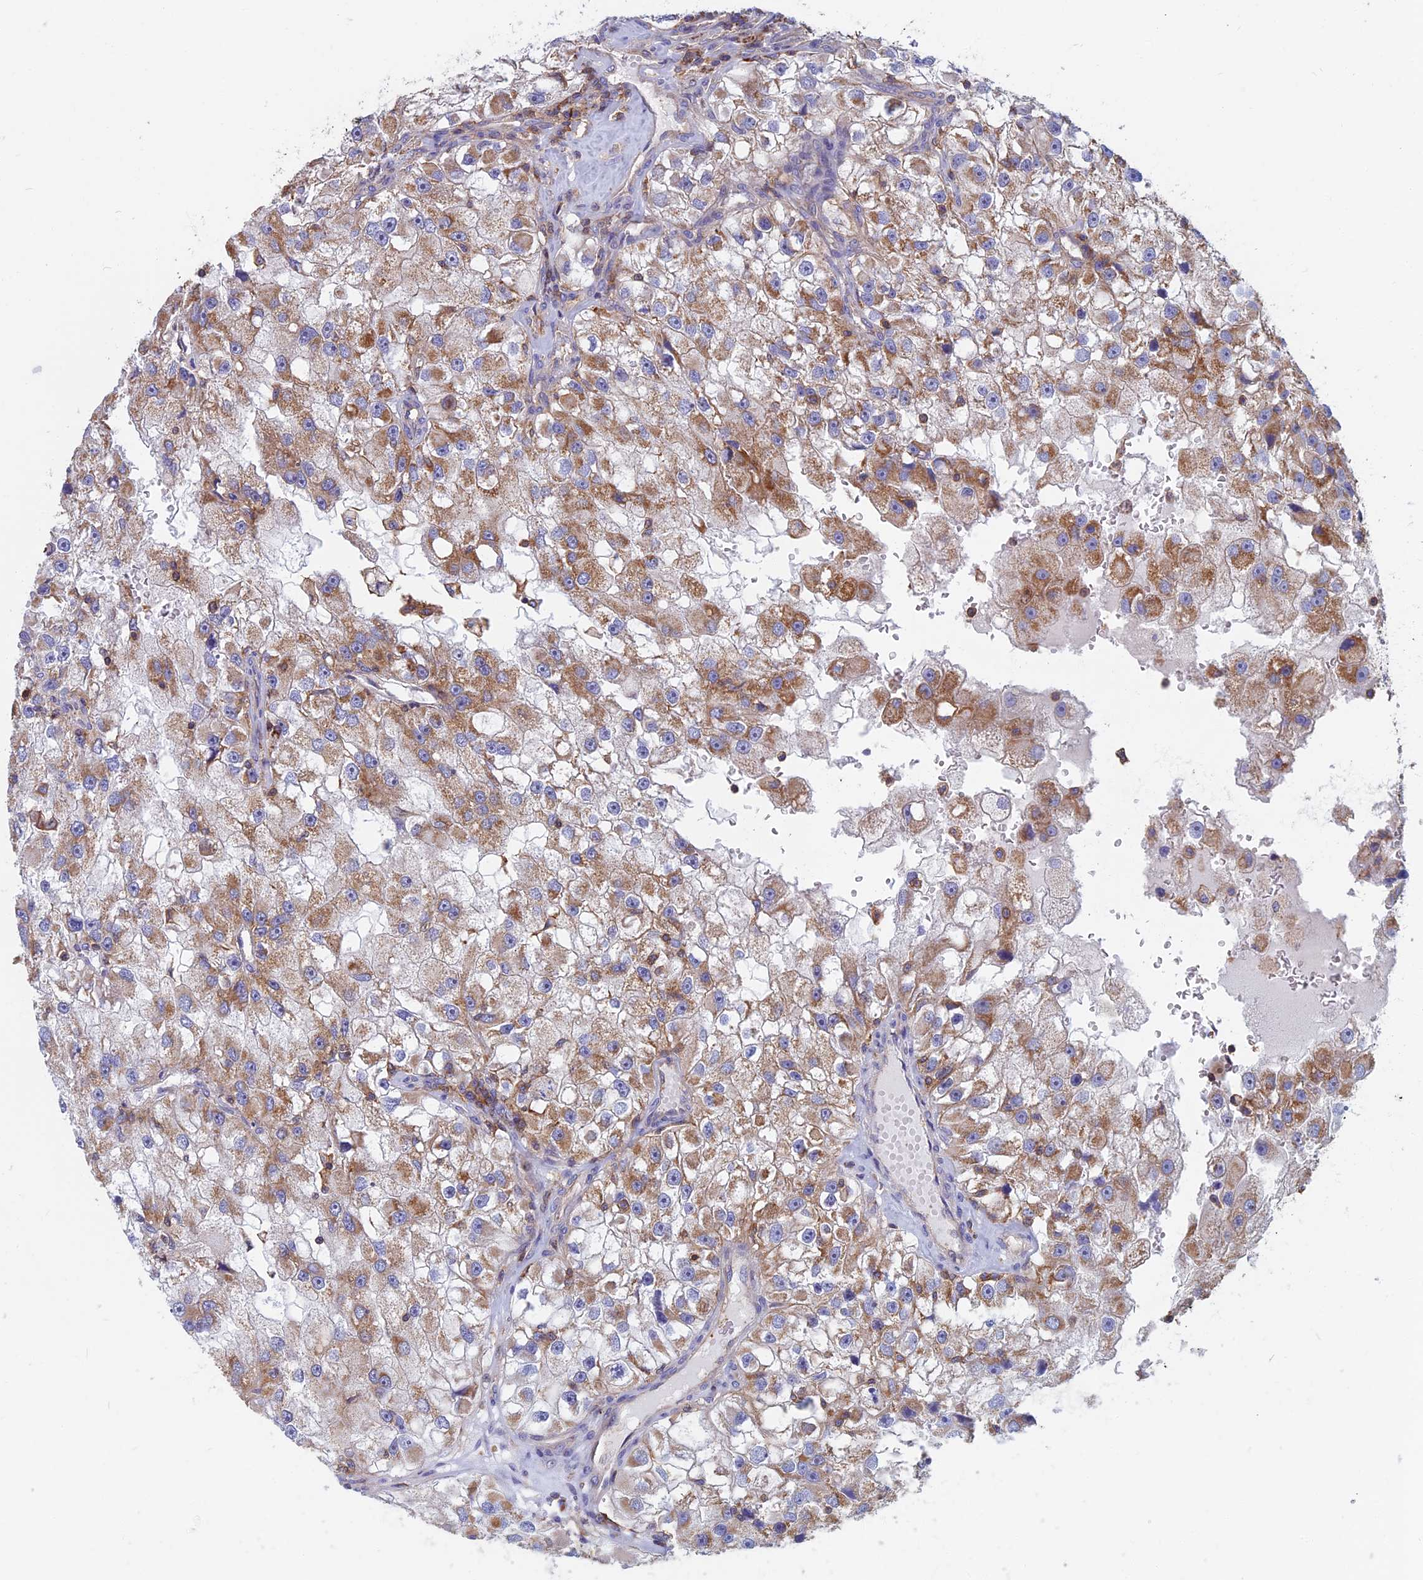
{"staining": {"intensity": "moderate", "quantity": "25%-75%", "location": "cytoplasmic/membranous"}, "tissue": "renal cancer", "cell_type": "Tumor cells", "image_type": "cancer", "snomed": [{"axis": "morphology", "description": "Adenocarcinoma, NOS"}, {"axis": "topography", "description": "Kidney"}], "caption": "Moderate cytoplasmic/membranous expression for a protein is seen in approximately 25%-75% of tumor cells of adenocarcinoma (renal) using IHC.", "gene": "HSD17B8", "patient": {"sex": "male", "age": 63}}